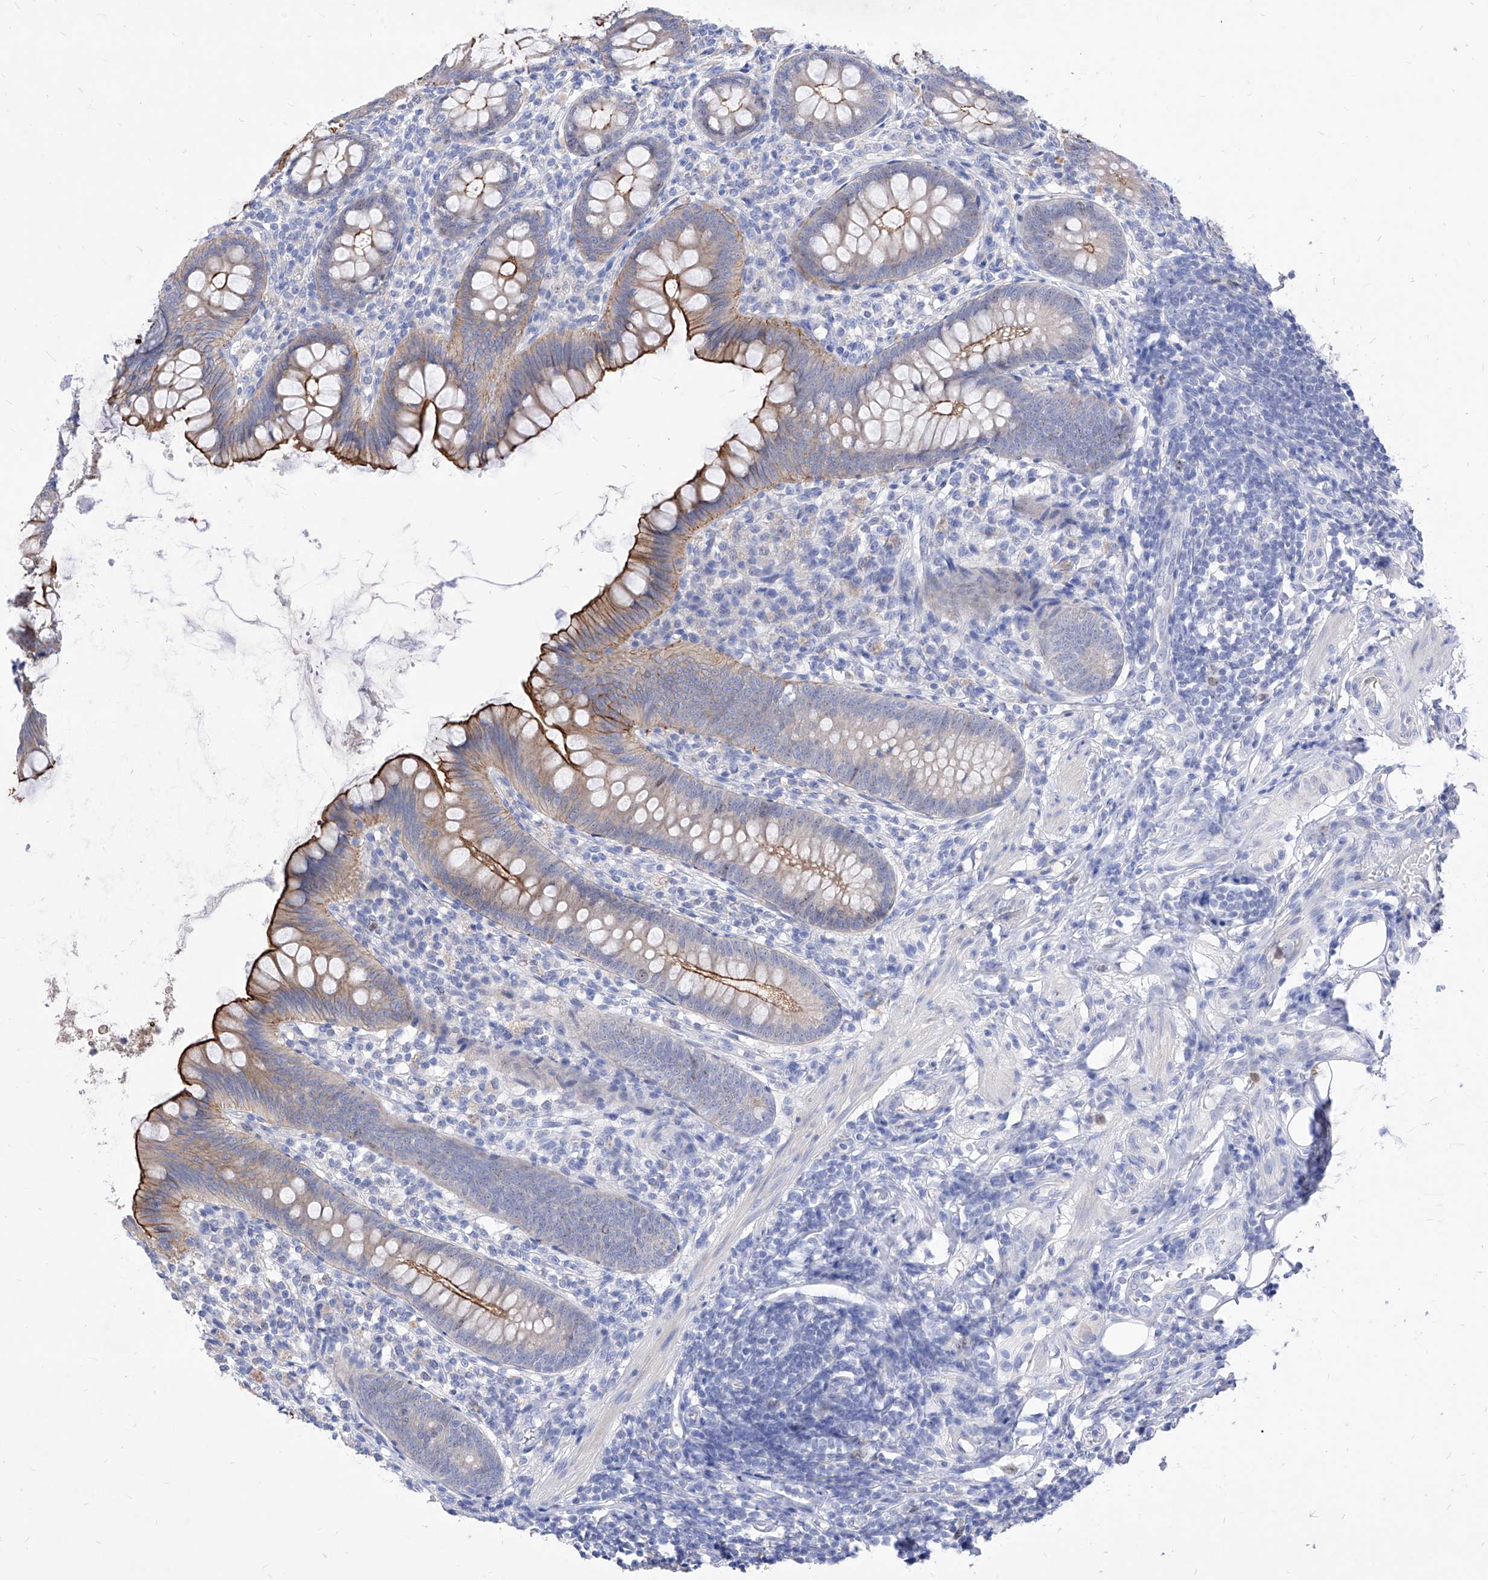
{"staining": {"intensity": "strong", "quantity": "<25%", "location": "cytoplasmic/membranous"}, "tissue": "appendix", "cell_type": "Glandular cells", "image_type": "normal", "snomed": [{"axis": "morphology", "description": "Normal tissue, NOS"}, {"axis": "topography", "description": "Appendix"}], "caption": "Glandular cells display strong cytoplasmic/membranous staining in about <25% of cells in benign appendix. (IHC, brightfield microscopy, high magnification).", "gene": "VAX1", "patient": {"sex": "female", "age": 62}}